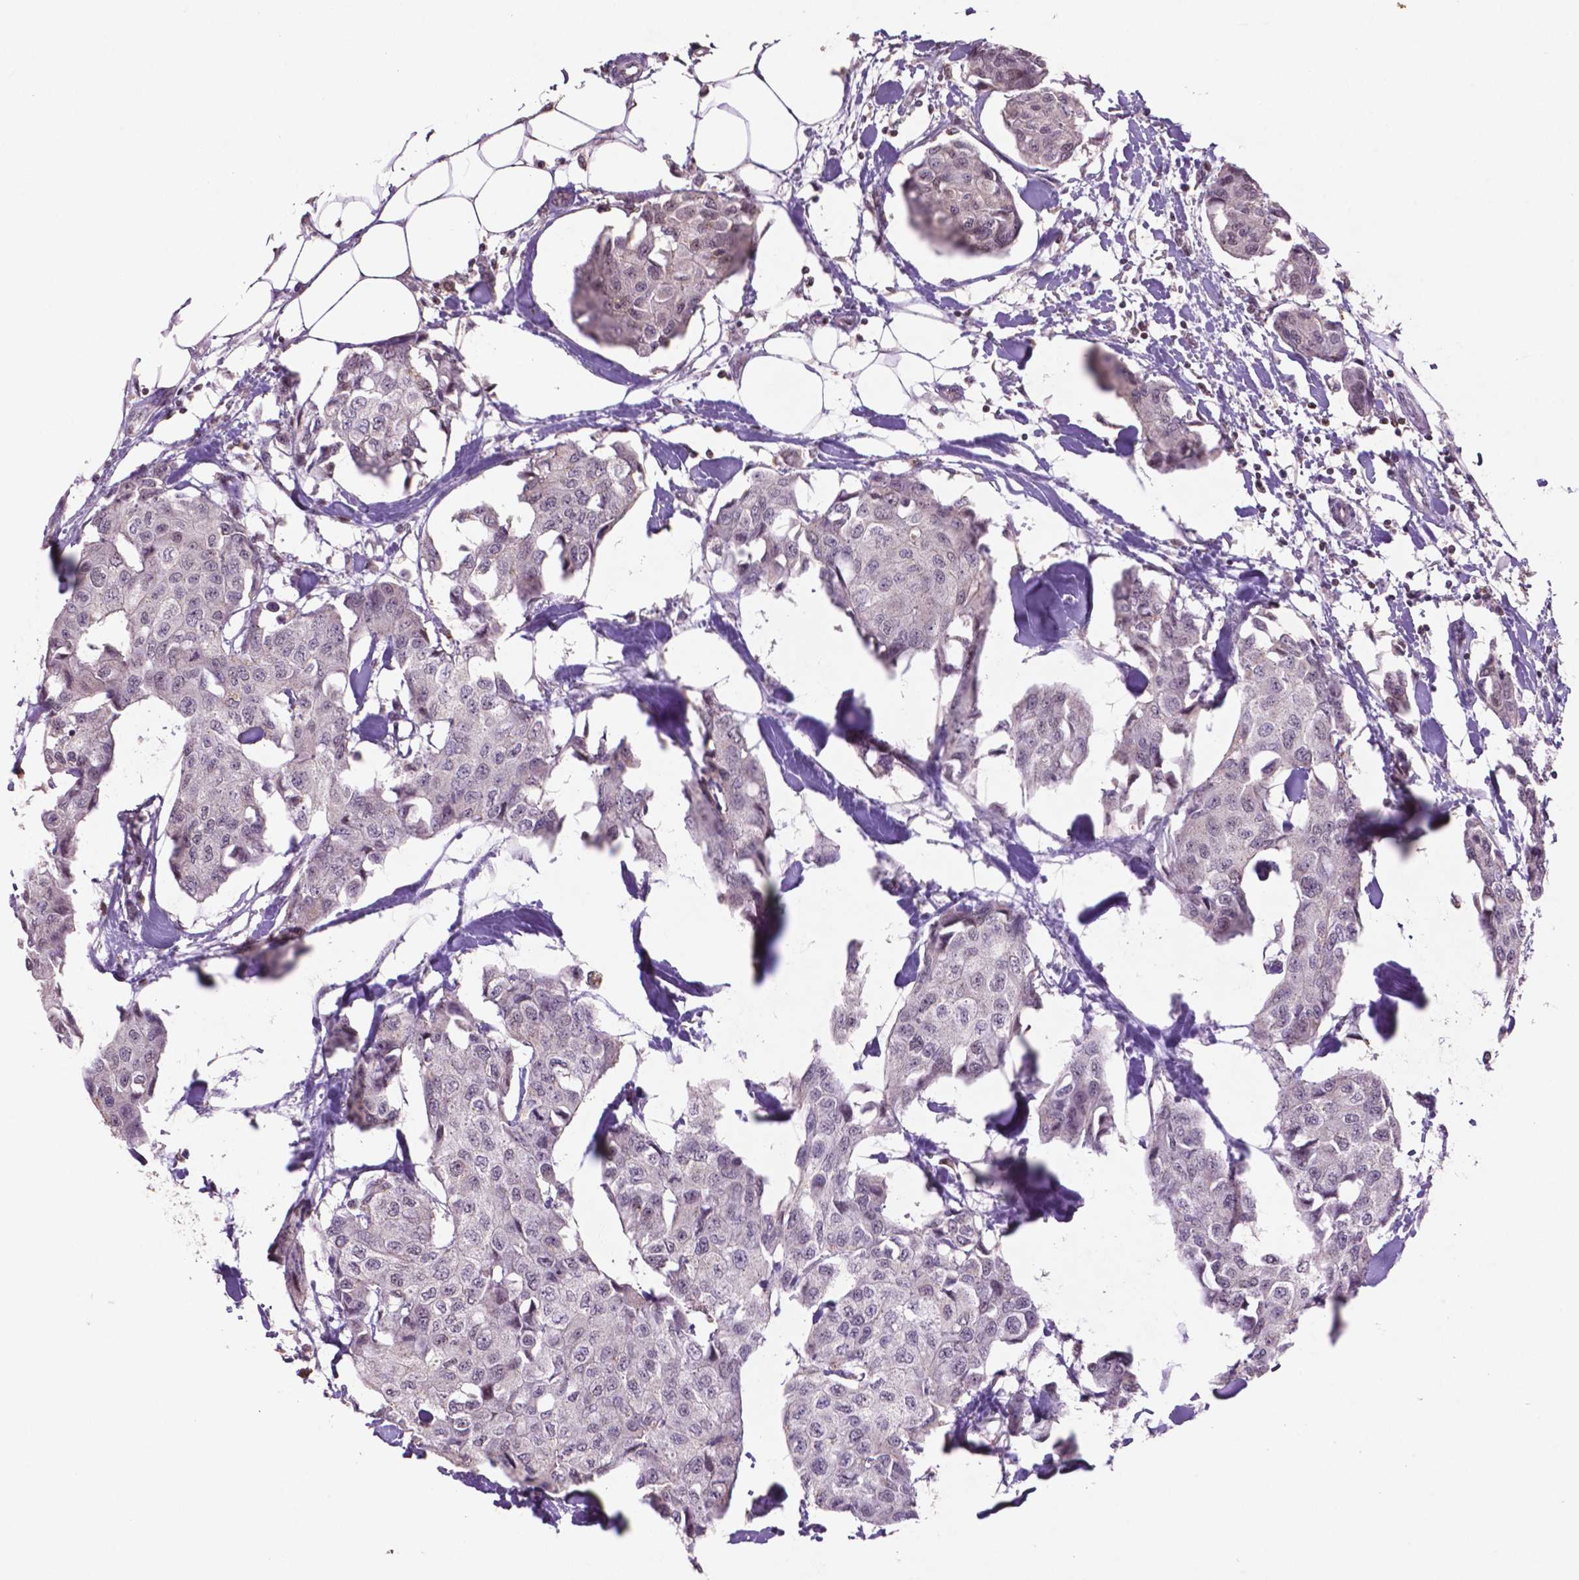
{"staining": {"intensity": "negative", "quantity": "none", "location": "none"}, "tissue": "breast cancer", "cell_type": "Tumor cells", "image_type": "cancer", "snomed": [{"axis": "morphology", "description": "Duct carcinoma"}, {"axis": "topography", "description": "Breast"}], "caption": "Immunohistochemical staining of breast cancer (invasive ductal carcinoma) reveals no significant staining in tumor cells. (Immunohistochemistry, brightfield microscopy, high magnification).", "gene": "GLRX", "patient": {"sex": "female", "age": 80}}